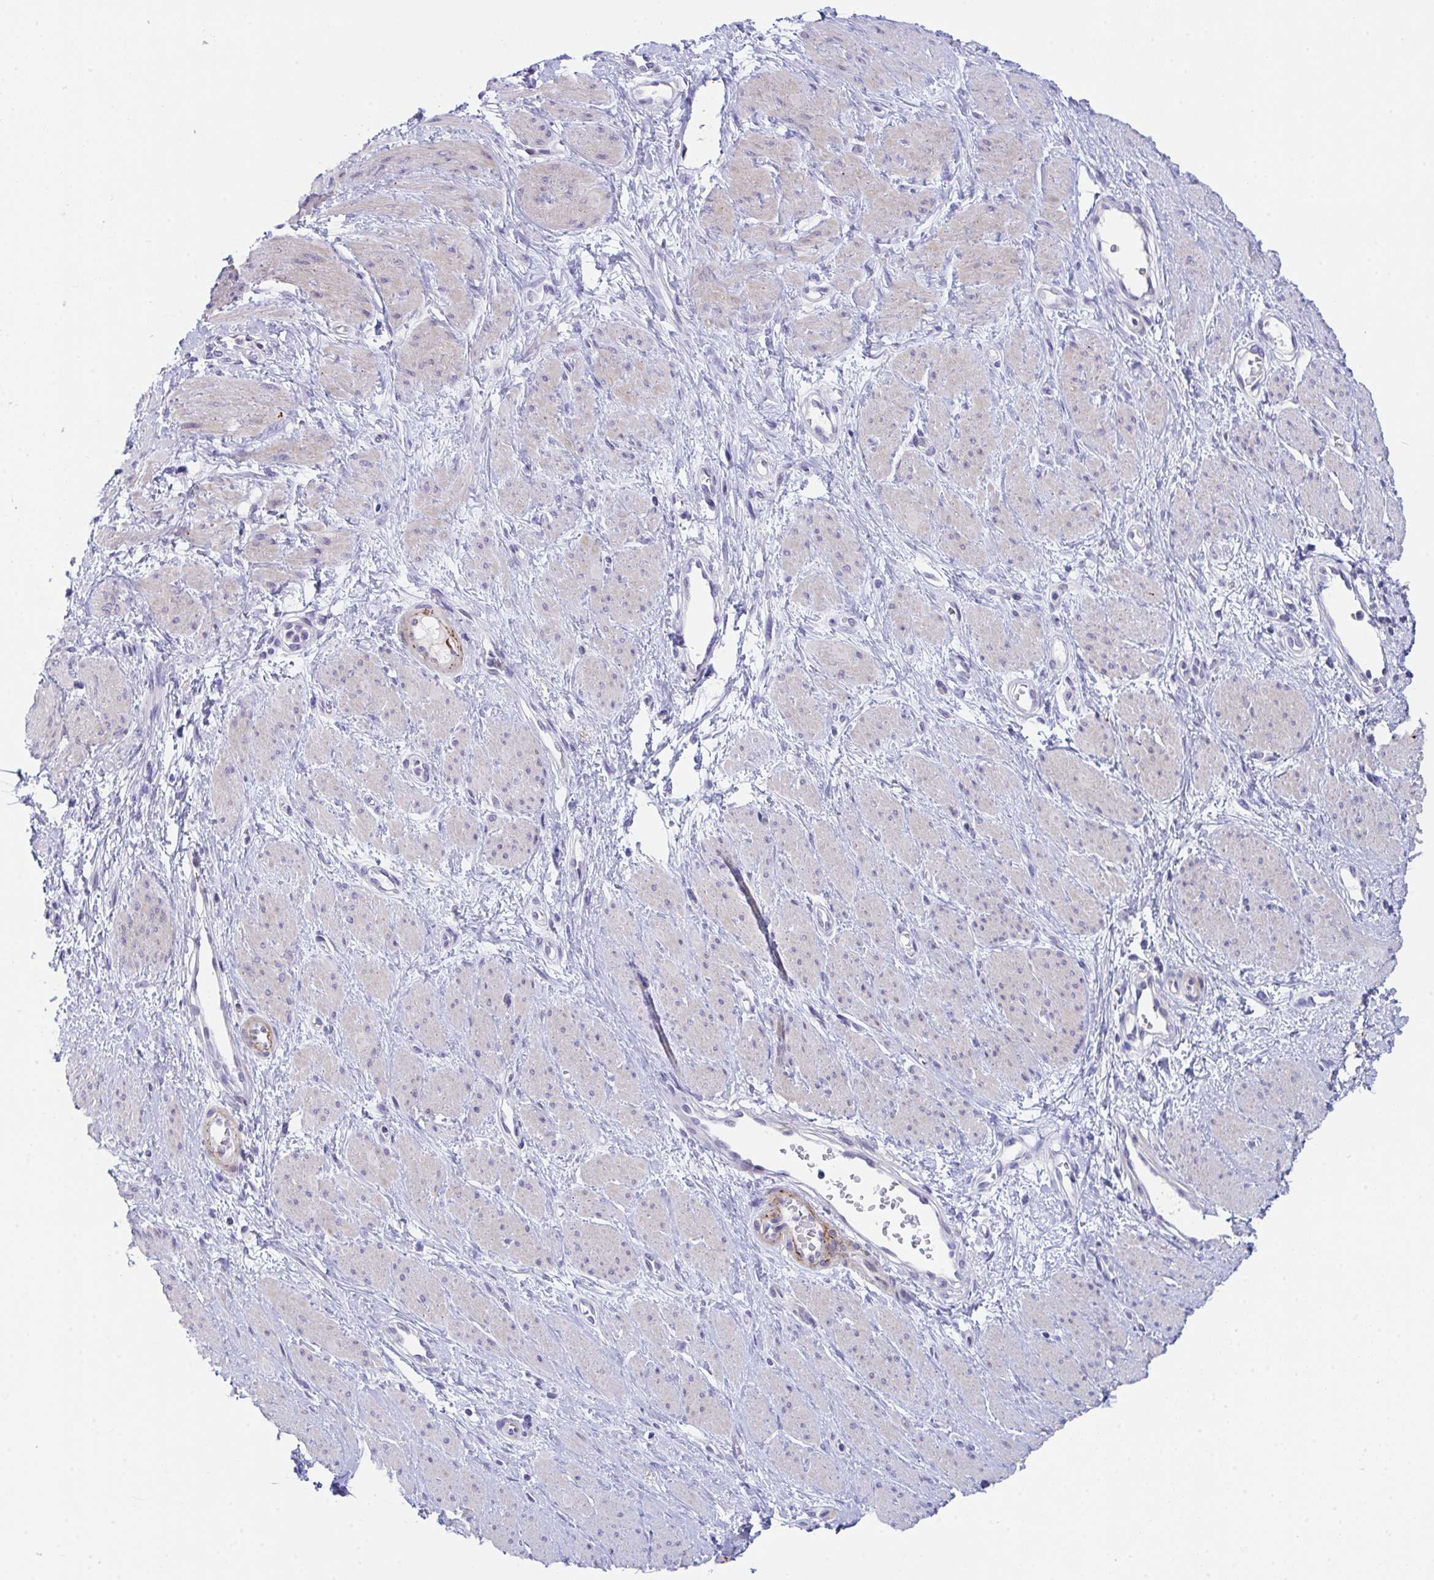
{"staining": {"intensity": "moderate", "quantity": "<25%", "location": "cytoplasmic/membranous"}, "tissue": "smooth muscle", "cell_type": "Smooth muscle cells", "image_type": "normal", "snomed": [{"axis": "morphology", "description": "Normal tissue, NOS"}, {"axis": "topography", "description": "Smooth muscle"}, {"axis": "topography", "description": "Uterus"}], "caption": "This photomicrograph exhibits IHC staining of unremarkable smooth muscle, with low moderate cytoplasmic/membranous positivity in about <25% of smooth muscle cells.", "gene": "KMT2E", "patient": {"sex": "female", "age": 39}}